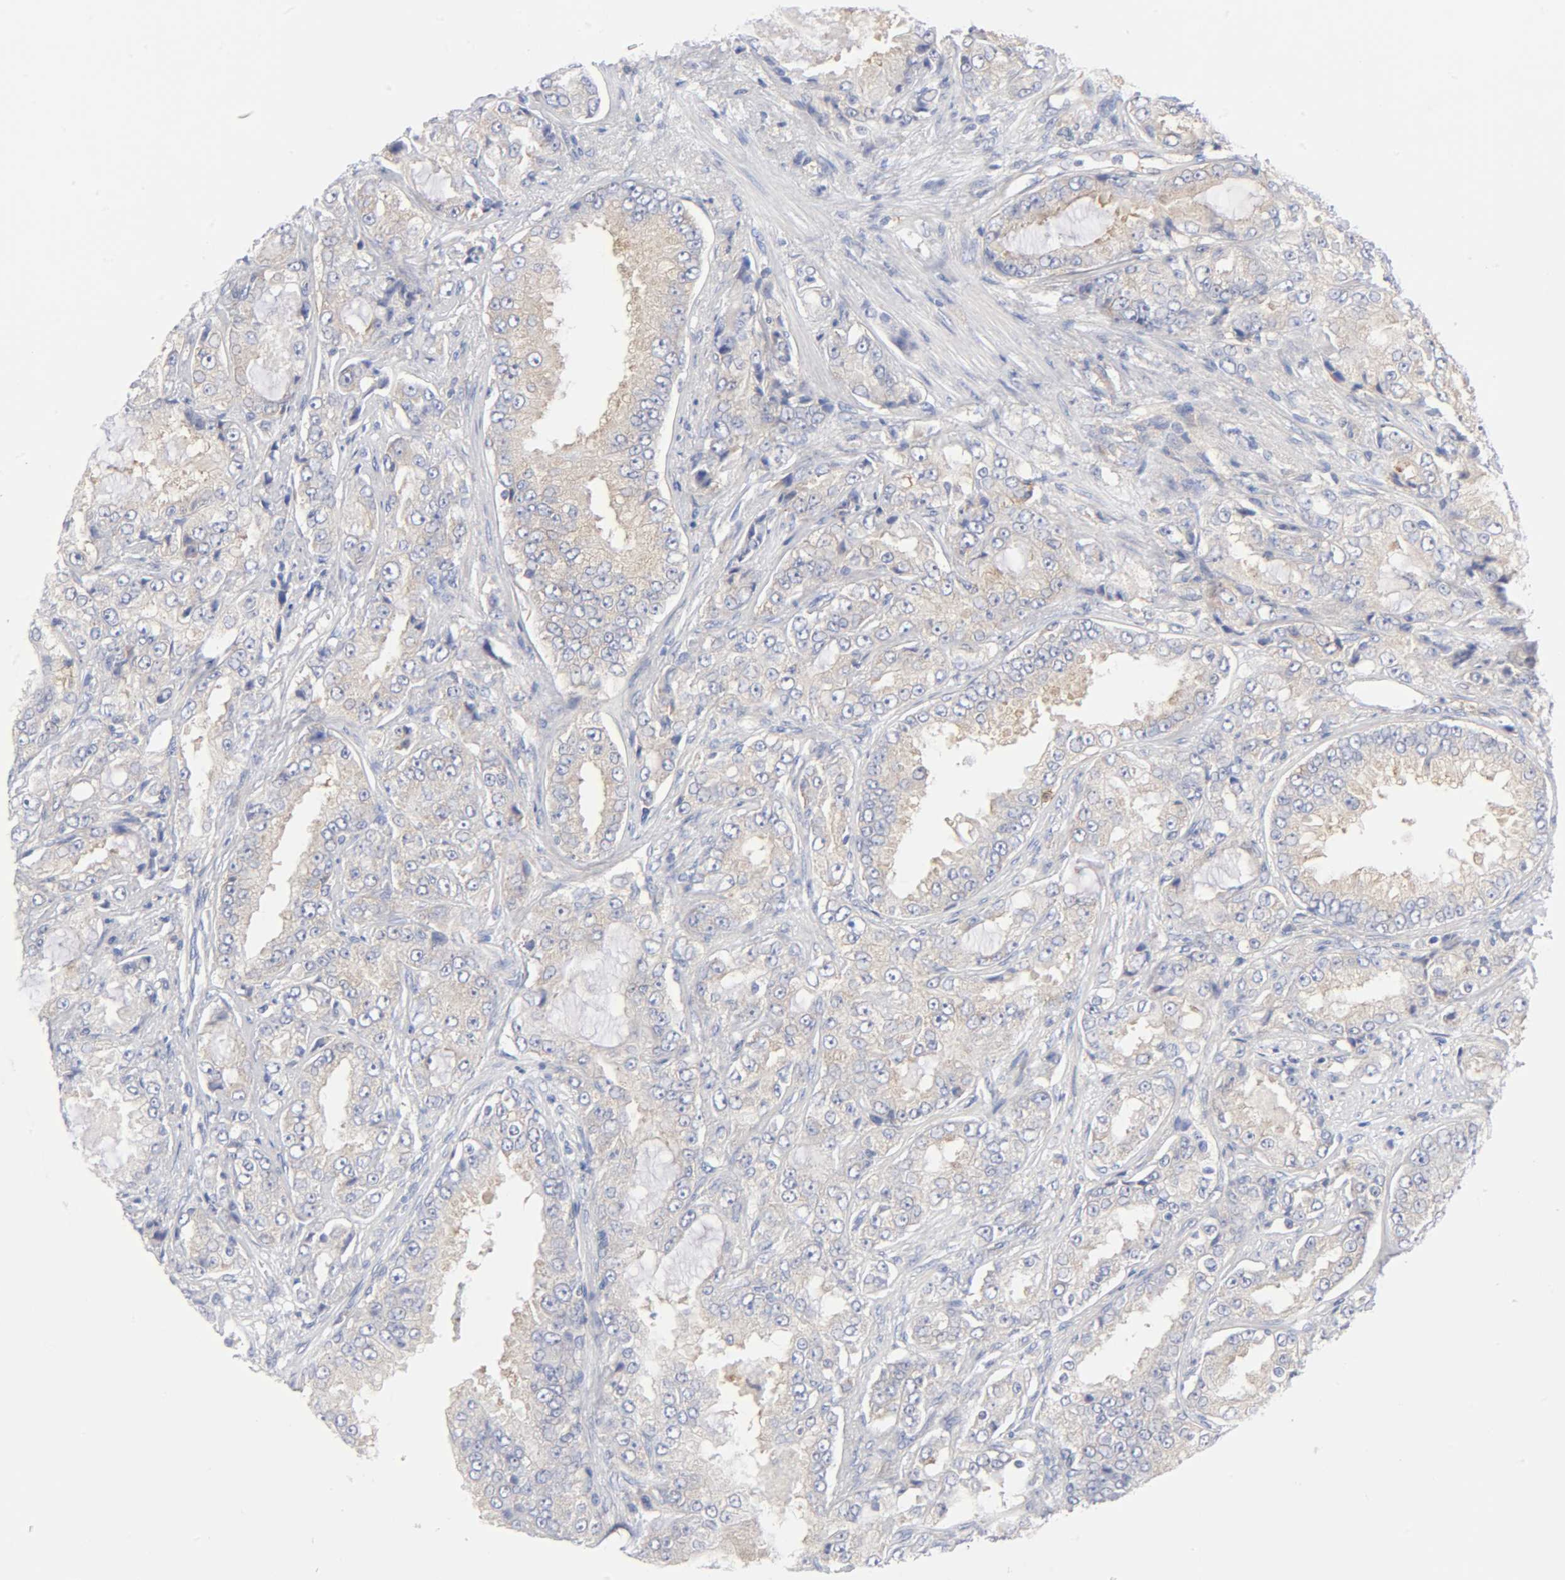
{"staining": {"intensity": "weak", "quantity": "25%-75%", "location": "cytoplasmic/membranous"}, "tissue": "prostate cancer", "cell_type": "Tumor cells", "image_type": "cancer", "snomed": [{"axis": "morphology", "description": "Adenocarcinoma, High grade"}, {"axis": "topography", "description": "Prostate"}], "caption": "Immunohistochemical staining of human prostate cancer exhibits low levels of weak cytoplasmic/membranous protein positivity in about 25%-75% of tumor cells.", "gene": "CD86", "patient": {"sex": "male", "age": 73}}